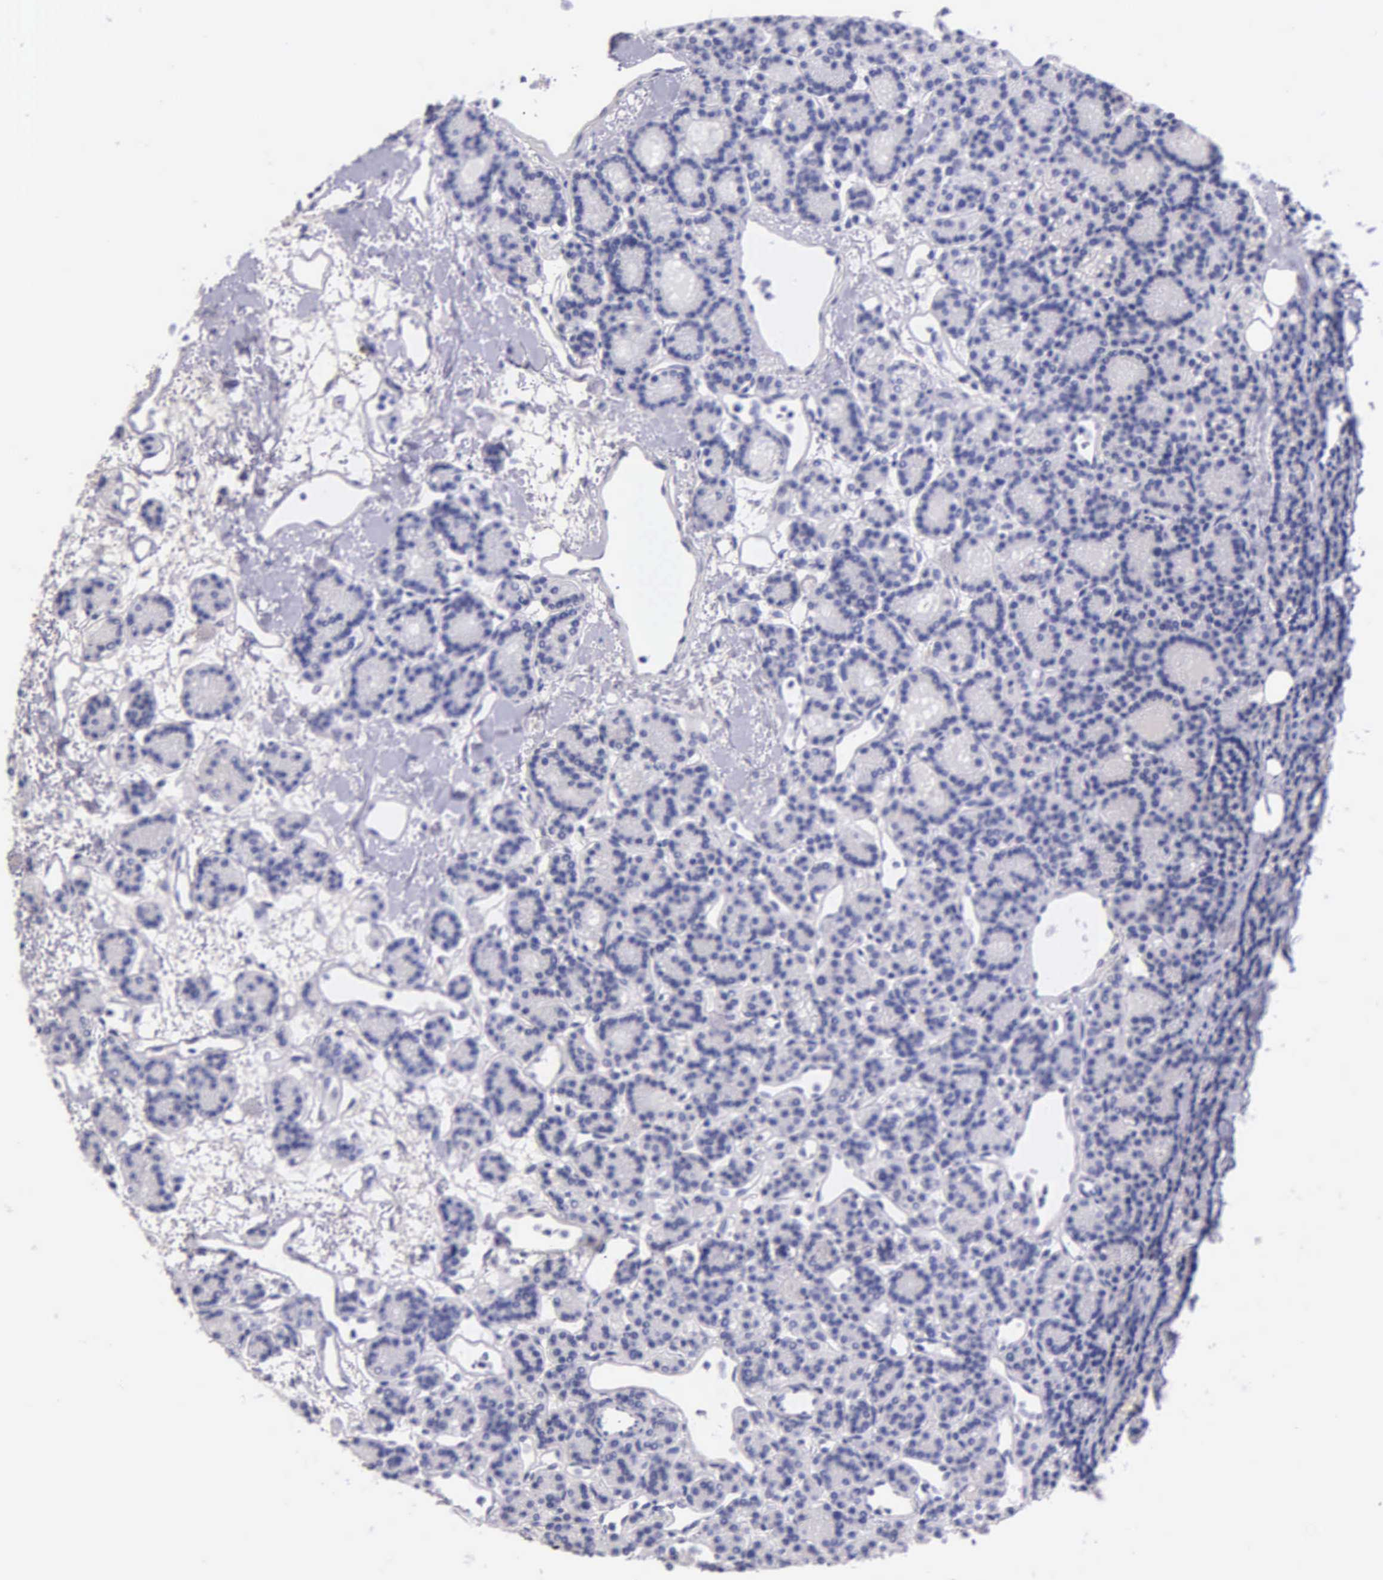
{"staining": {"intensity": "negative", "quantity": "none", "location": "none"}, "tissue": "parathyroid gland", "cell_type": "Glandular cells", "image_type": "normal", "snomed": [{"axis": "morphology", "description": "Normal tissue, NOS"}, {"axis": "topography", "description": "Parathyroid gland"}], "caption": "Micrograph shows no protein expression in glandular cells of benign parathyroid gland. The staining was performed using DAB (3,3'-diaminobenzidine) to visualize the protein expression in brown, while the nuclei were stained in blue with hematoxylin (Magnification: 20x).", "gene": "GSTT2B", "patient": {"sex": "male", "age": 85}}